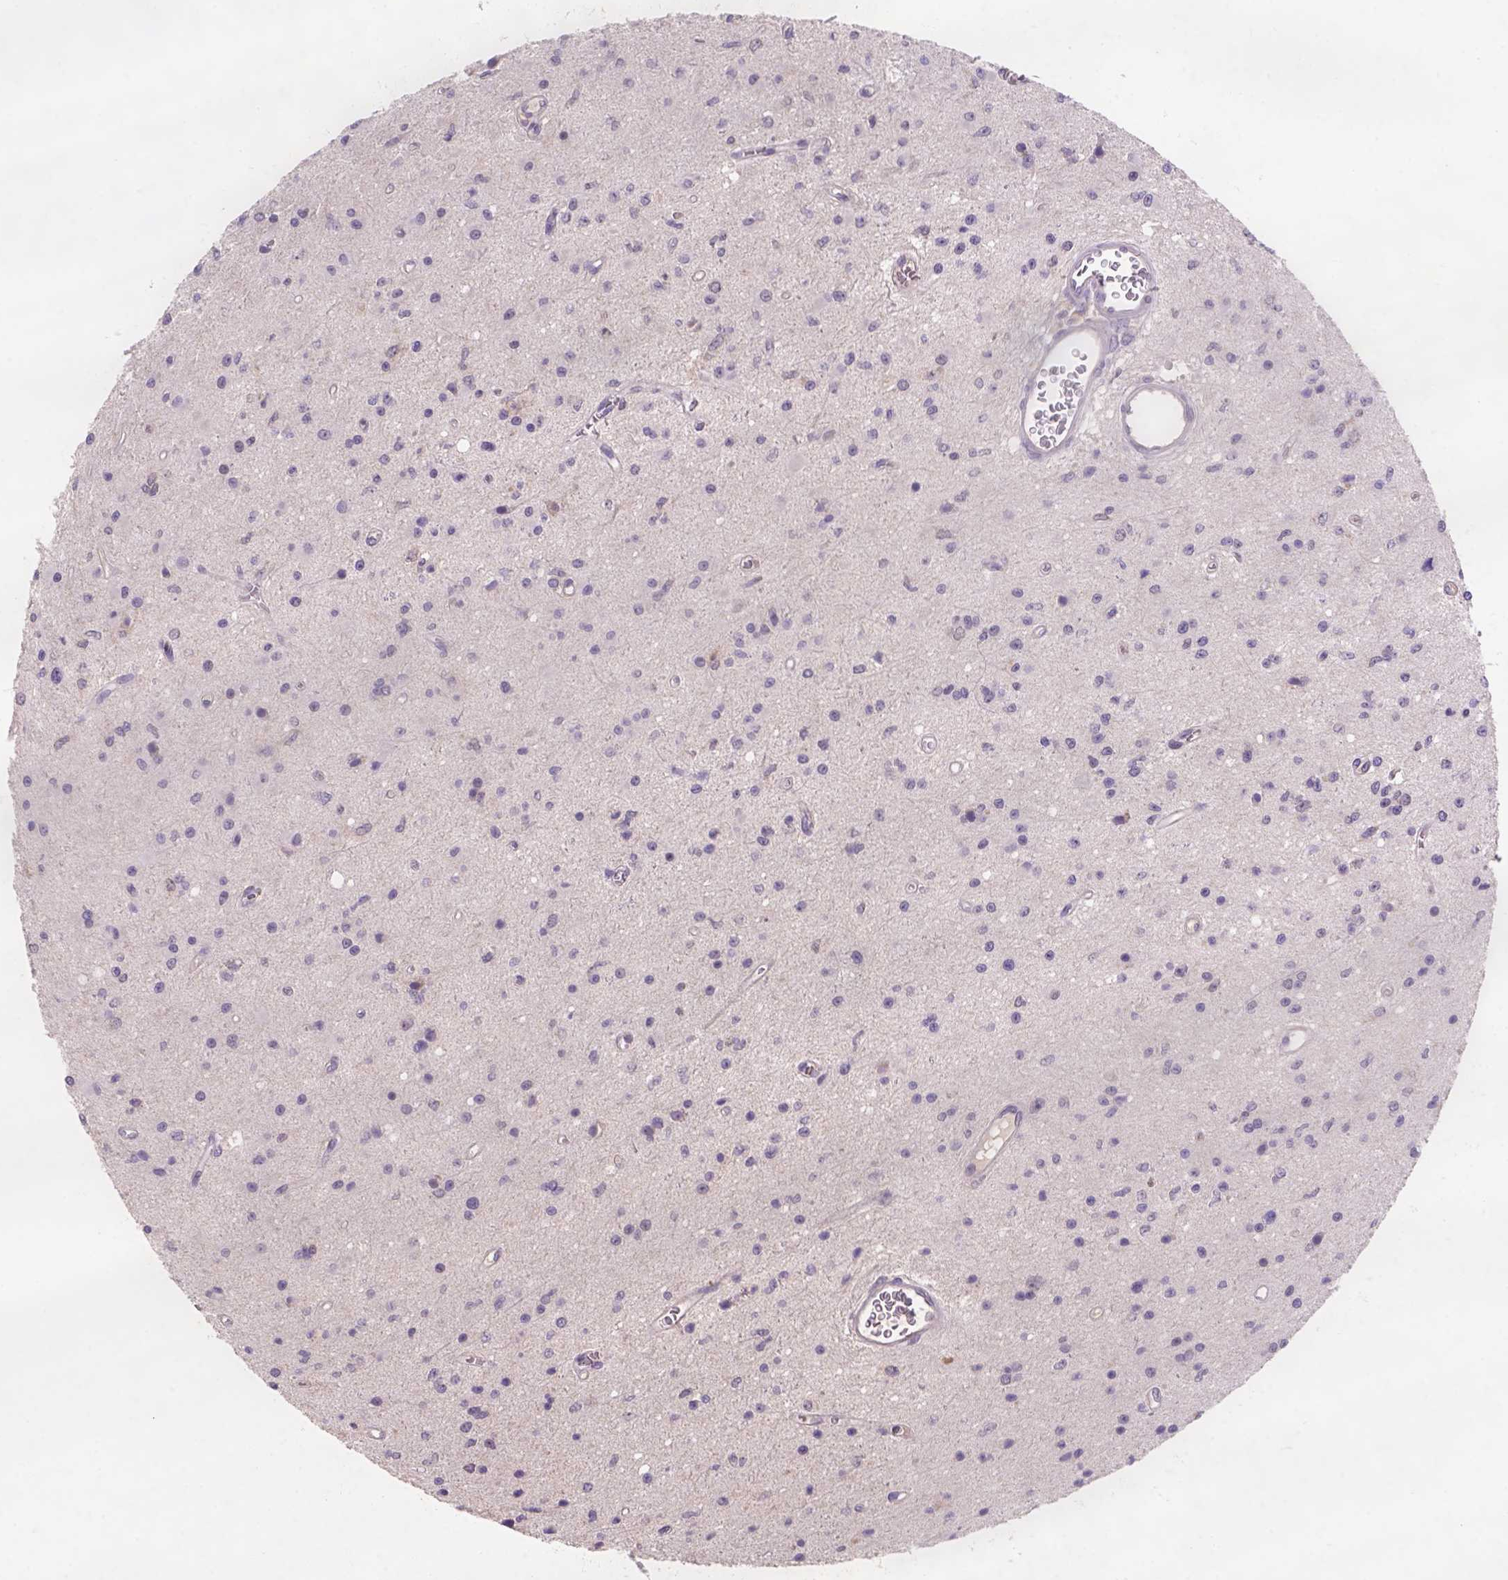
{"staining": {"intensity": "weak", "quantity": "25%-75%", "location": "nuclear"}, "tissue": "glioma", "cell_type": "Tumor cells", "image_type": "cancer", "snomed": [{"axis": "morphology", "description": "Glioma, malignant, Low grade"}, {"axis": "topography", "description": "Brain"}], "caption": "Immunohistochemical staining of human malignant low-grade glioma shows low levels of weak nuclear staining in approximately 25%-75% of tumor cells.", "gene": "SCML4", "patient": {"sex": "female", "age": 45}}